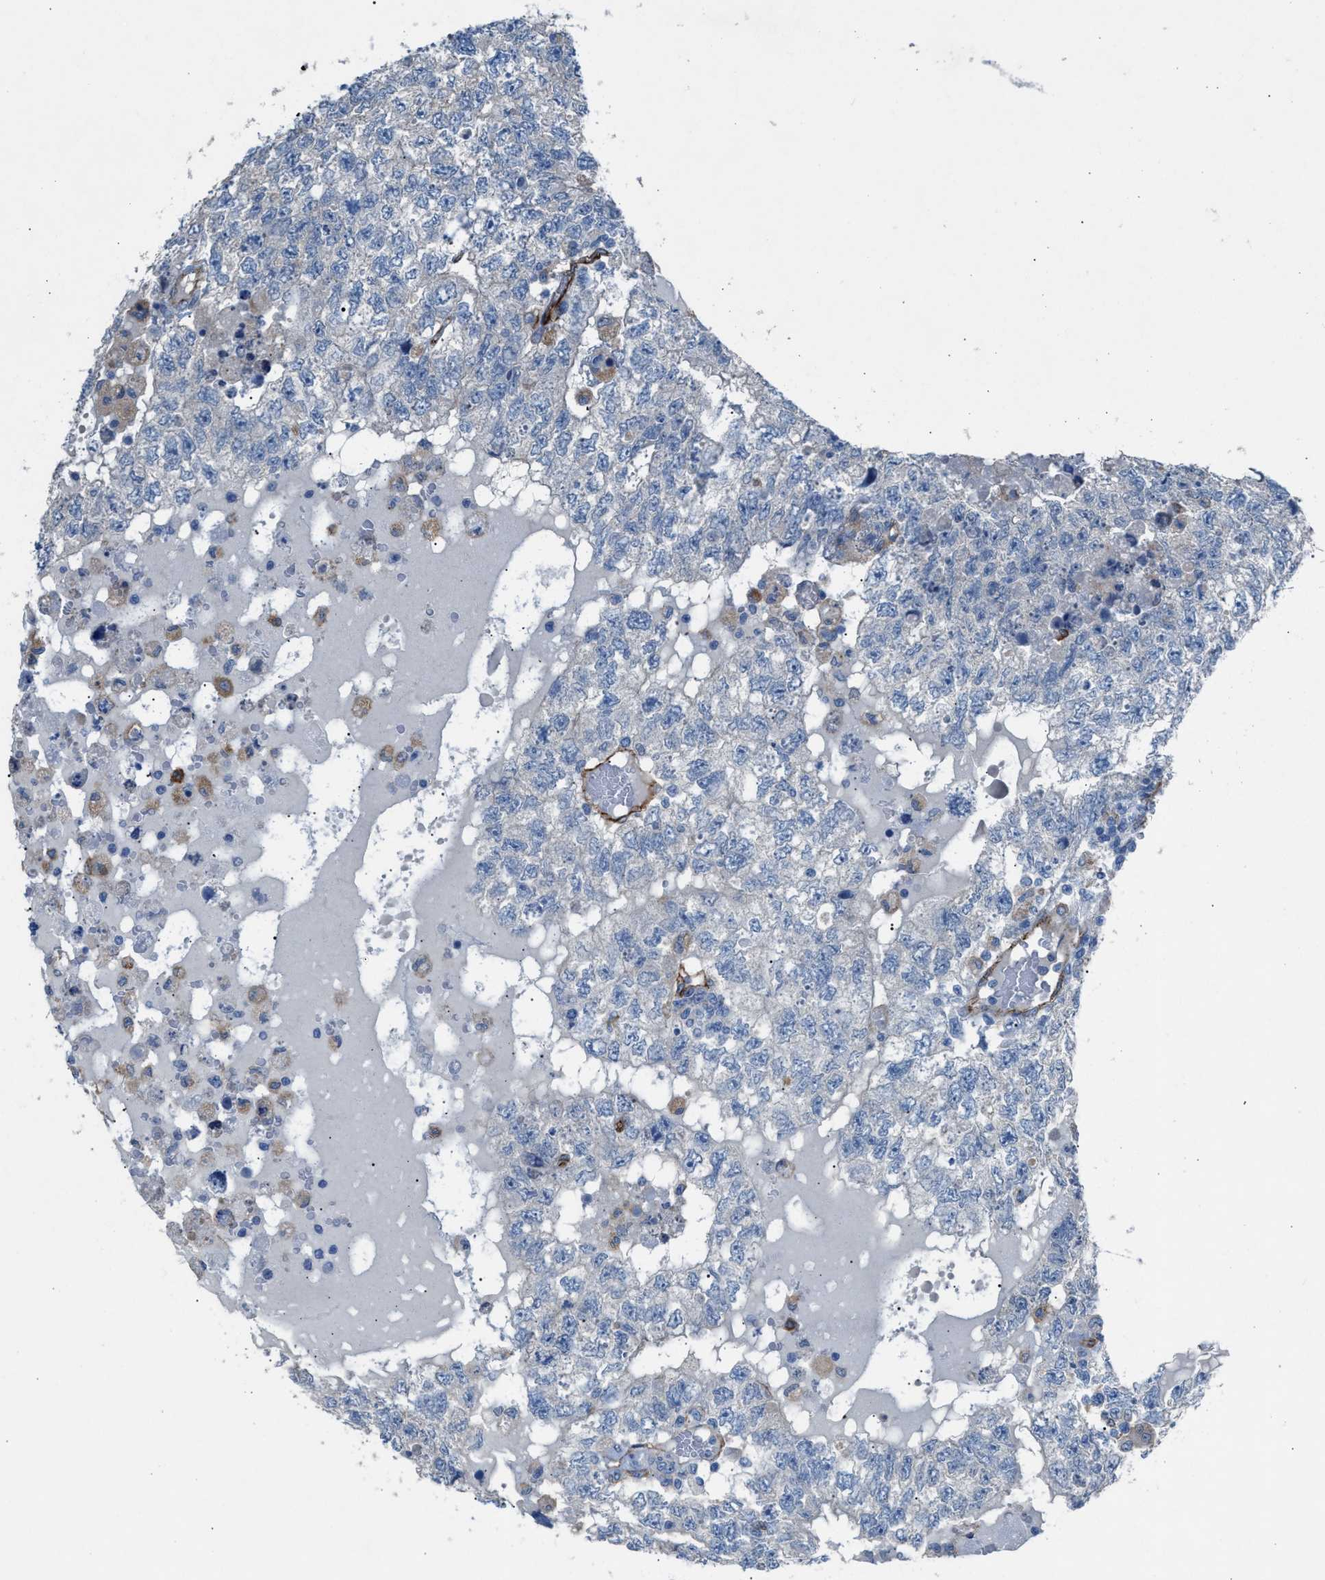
{"staining": {"intensity": "negative", "quantity": "none", "location": "none"}, "tissue": "testis cancer", "cell_type": "Tumor cells", "image_type": "cancer", "snomed": [{"axis": "morphology", "description": "Carcinoma, Embryonal, NOS"}, {"axis": "topography", "description": "Testis"}], "caption": "This is an IHC histopathology image of testis cancer (embryonal carcinoma). There is no positivity in tumor cells.", "gene": "DYSF", "patient": {"sex": "male", "age": 36}}